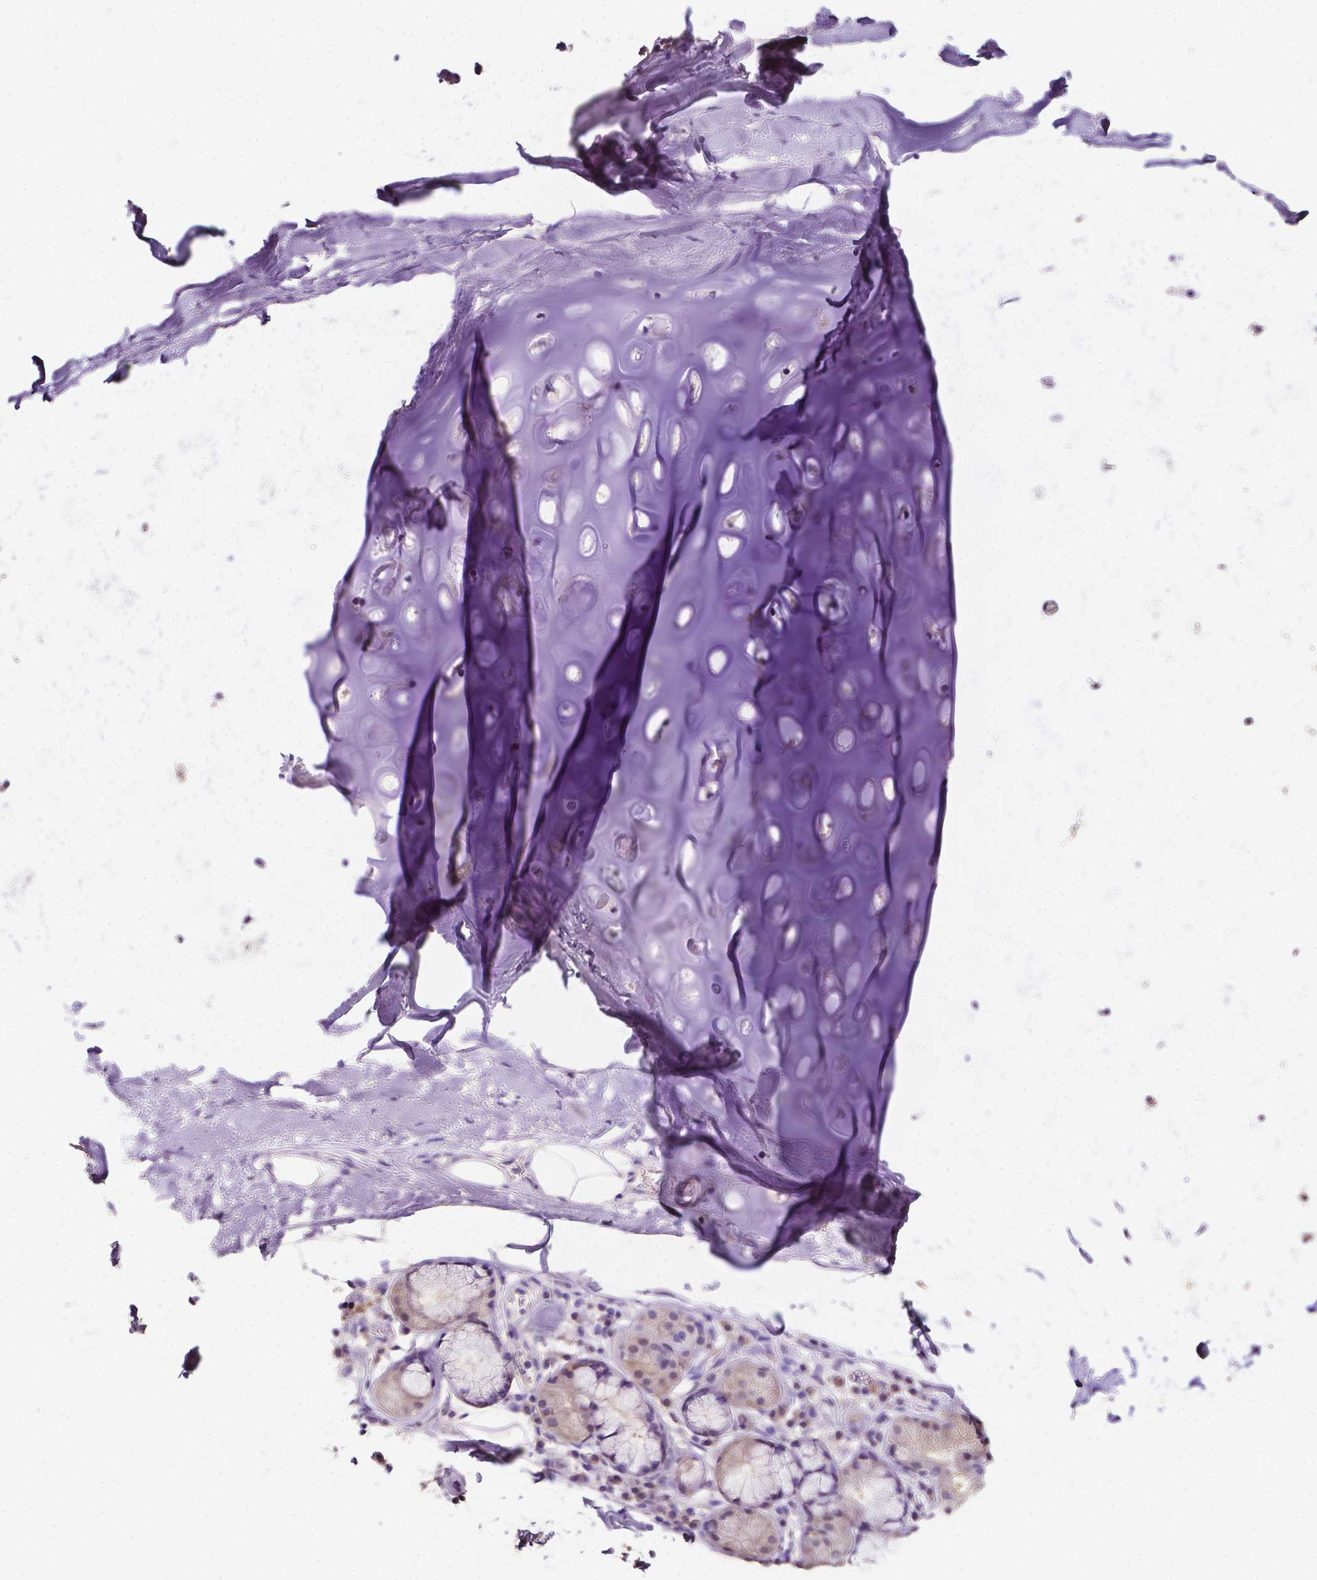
{"staining": {"intensity": "negative", "quantity": "none", "location": "none"}, "tissue": "adipose tissue", "cell_type": "Adipocytes", "image_type": "normal", "snomed": [{"axis": "morphology", "description": "Normal tissue, NOS"}, {"axis": "topography", "description": "Cartilage tissue"}, {"axis": "topography", "description": "Bronchus"}], "caption": "Immunohistochemistry histopathology image of benign adipose tissue: human adipose tissue stained with DAB (3,3'-diaminobenzidine) shows no significant protein staining in adipocytes.", "gene": "PSAT1", "patient": {"sex": "male", "age": 58}}